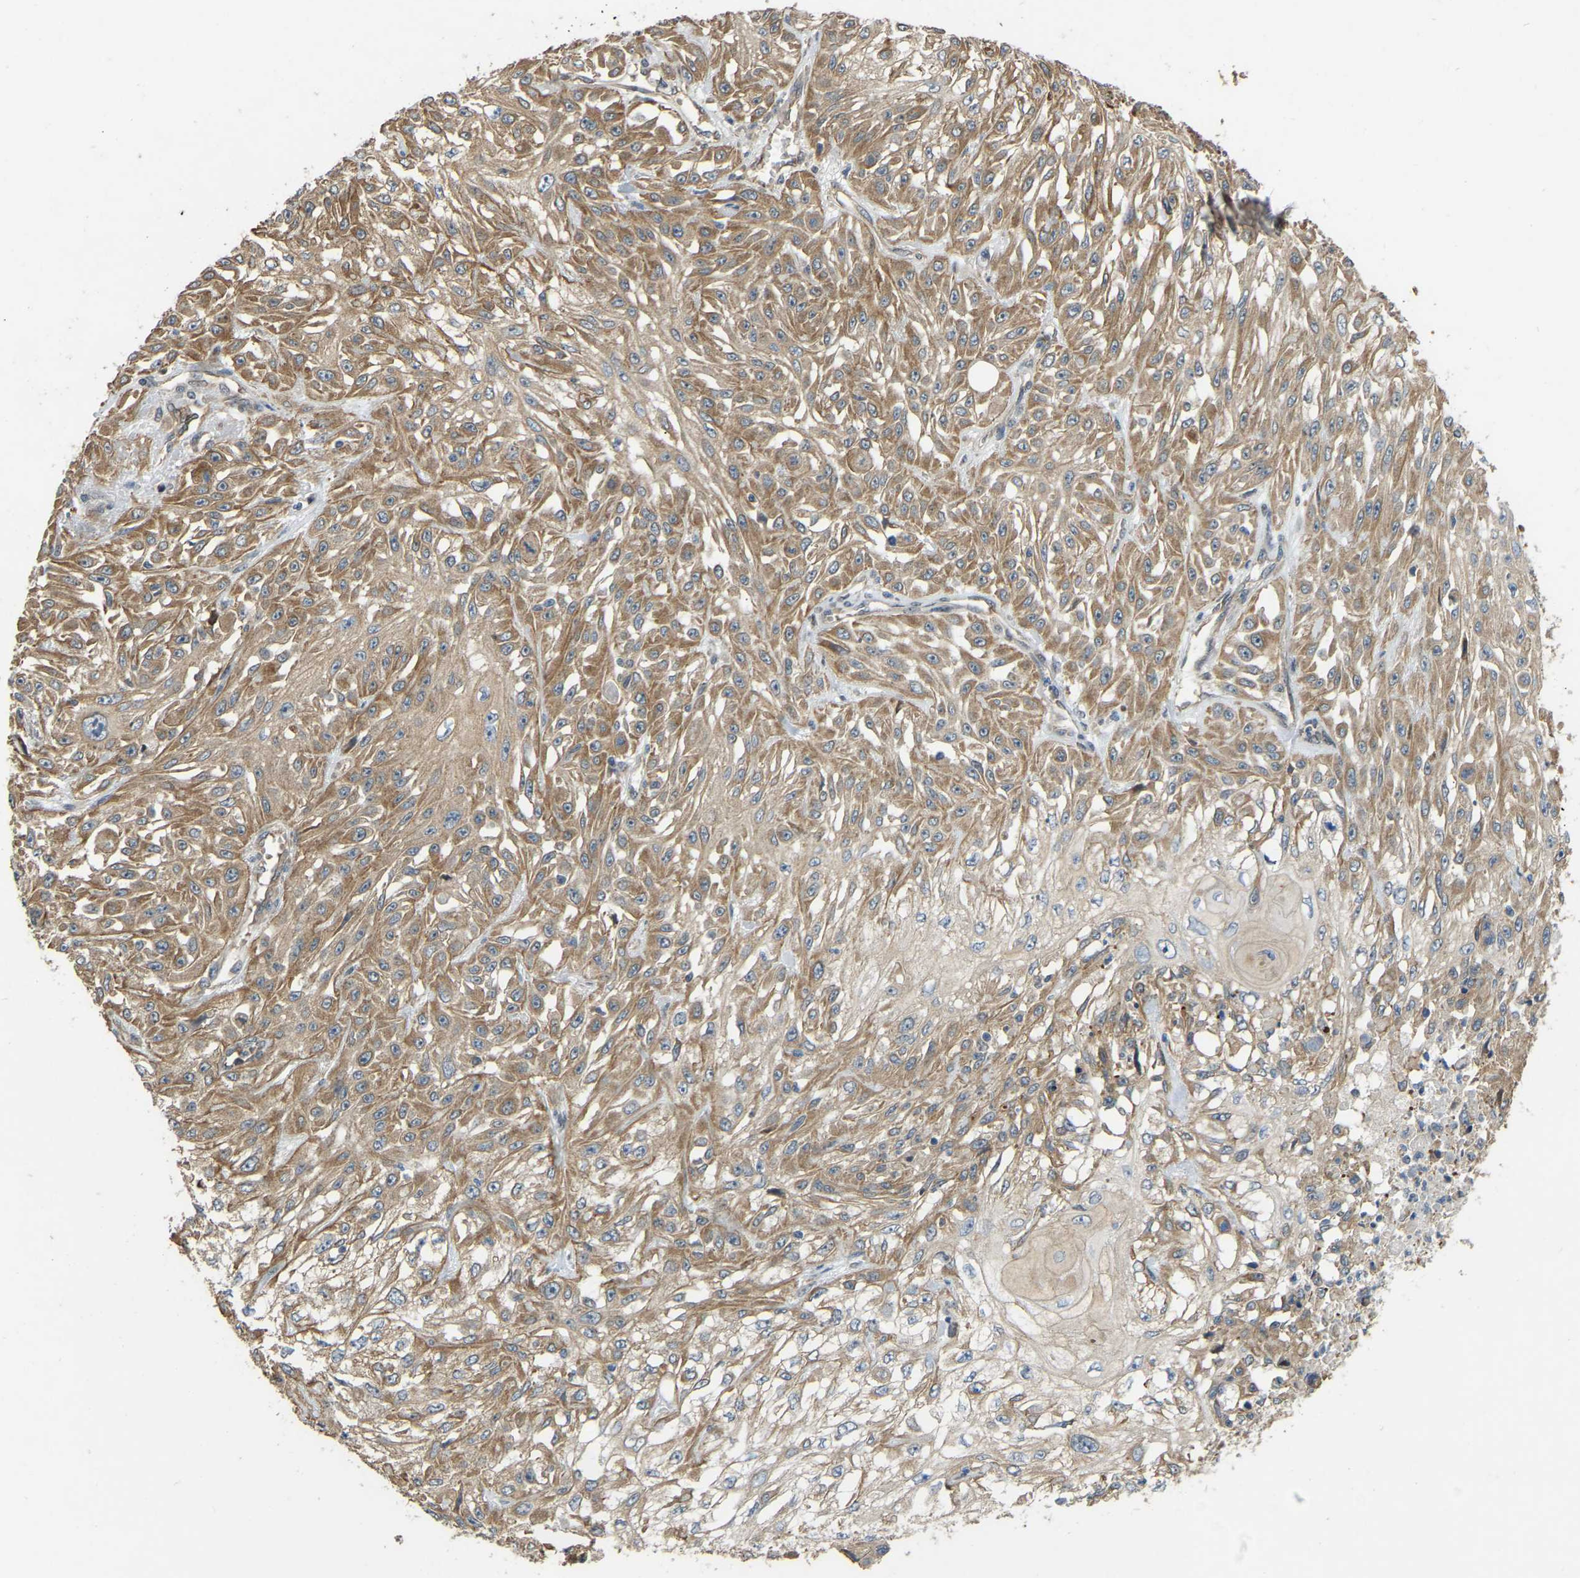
{"staining": {"intensity": "moderate", "quantity": ">75%", "location": "cytoplasmic/membranous"}, "tissue": "skin cancer", "cell_type": "Tumor cells", "image_type": "cancer", "snomed": [{"axis": "morphology", "description": "Squamous cell carcinoma, NOS"}, {"axis": "morphology", "description": "Squamous cell carcinoma, metastatic, NOS"}, {"axis": "topography", "description": "Skin"}, {"axis": "topography", "description": "Lymph node"}], "caption": "The image shows immunohistochemical staining of skin squamous cell carcinoma. There is moderate cytoplasmic/membranous staining is present in approximately >75% of tumor cells.", "gene": "C21orf91", "patient": {"sex": "male", "age": 75}}